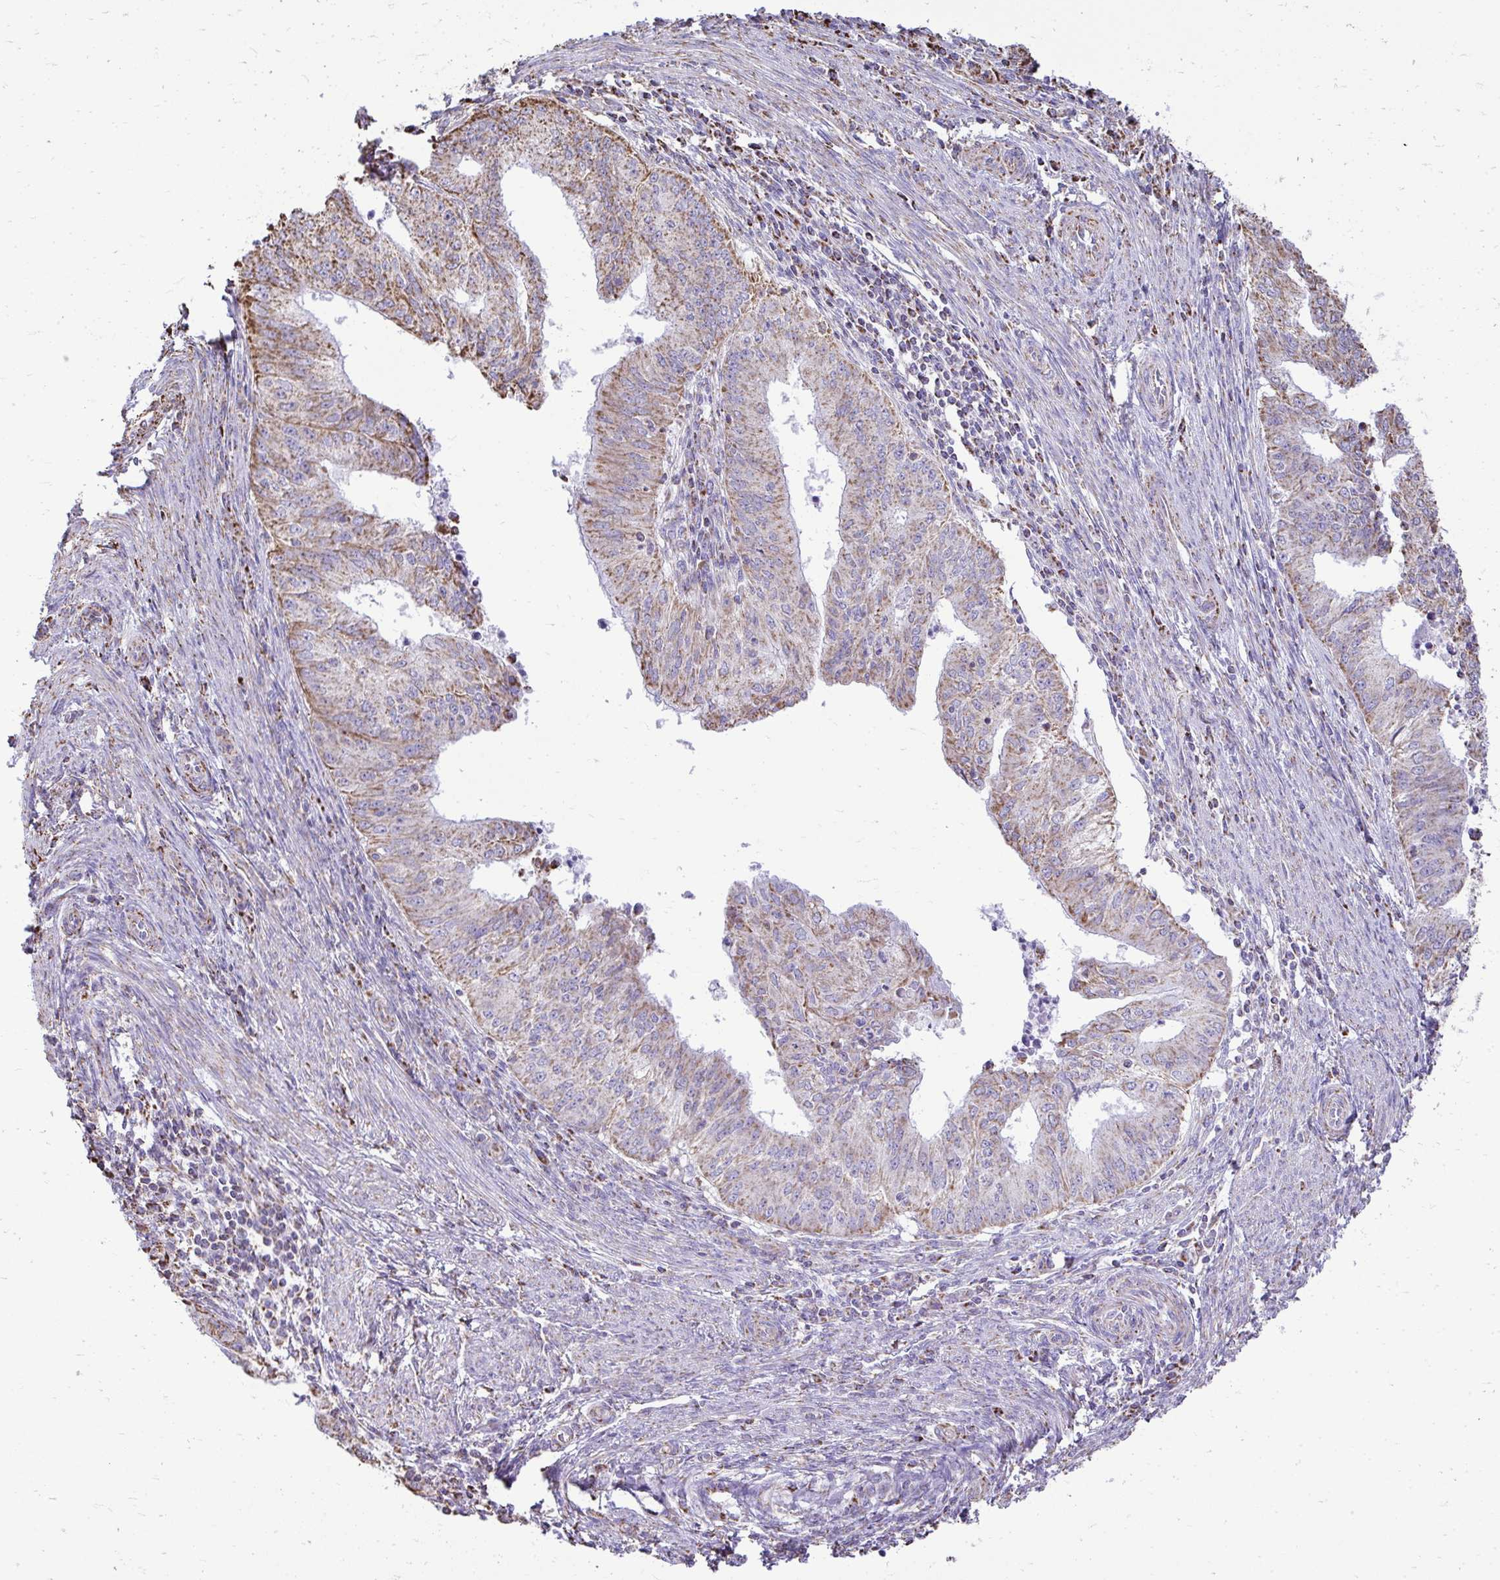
{"staining": {"intensity": "moderate", "quantity": "25%-75%", "location": "cytoplasmic/membranous"}, "tissue": "endometrial cancer", "cell_type": "Tumor cells", "image_type": "cancer", "snomed": [{"axis": "morphology", "description": "Adenocarcinoma, NOS"}, {"axis": "topography", "description": "Endometrium"}], "caption": "Endometrial cancer tissue reveals moderate cytoplasmic/membranous staining in about 25%-75% of tumor cells", "gene": "MPZL2", "patient": {"sex": "female", "age": 50}}